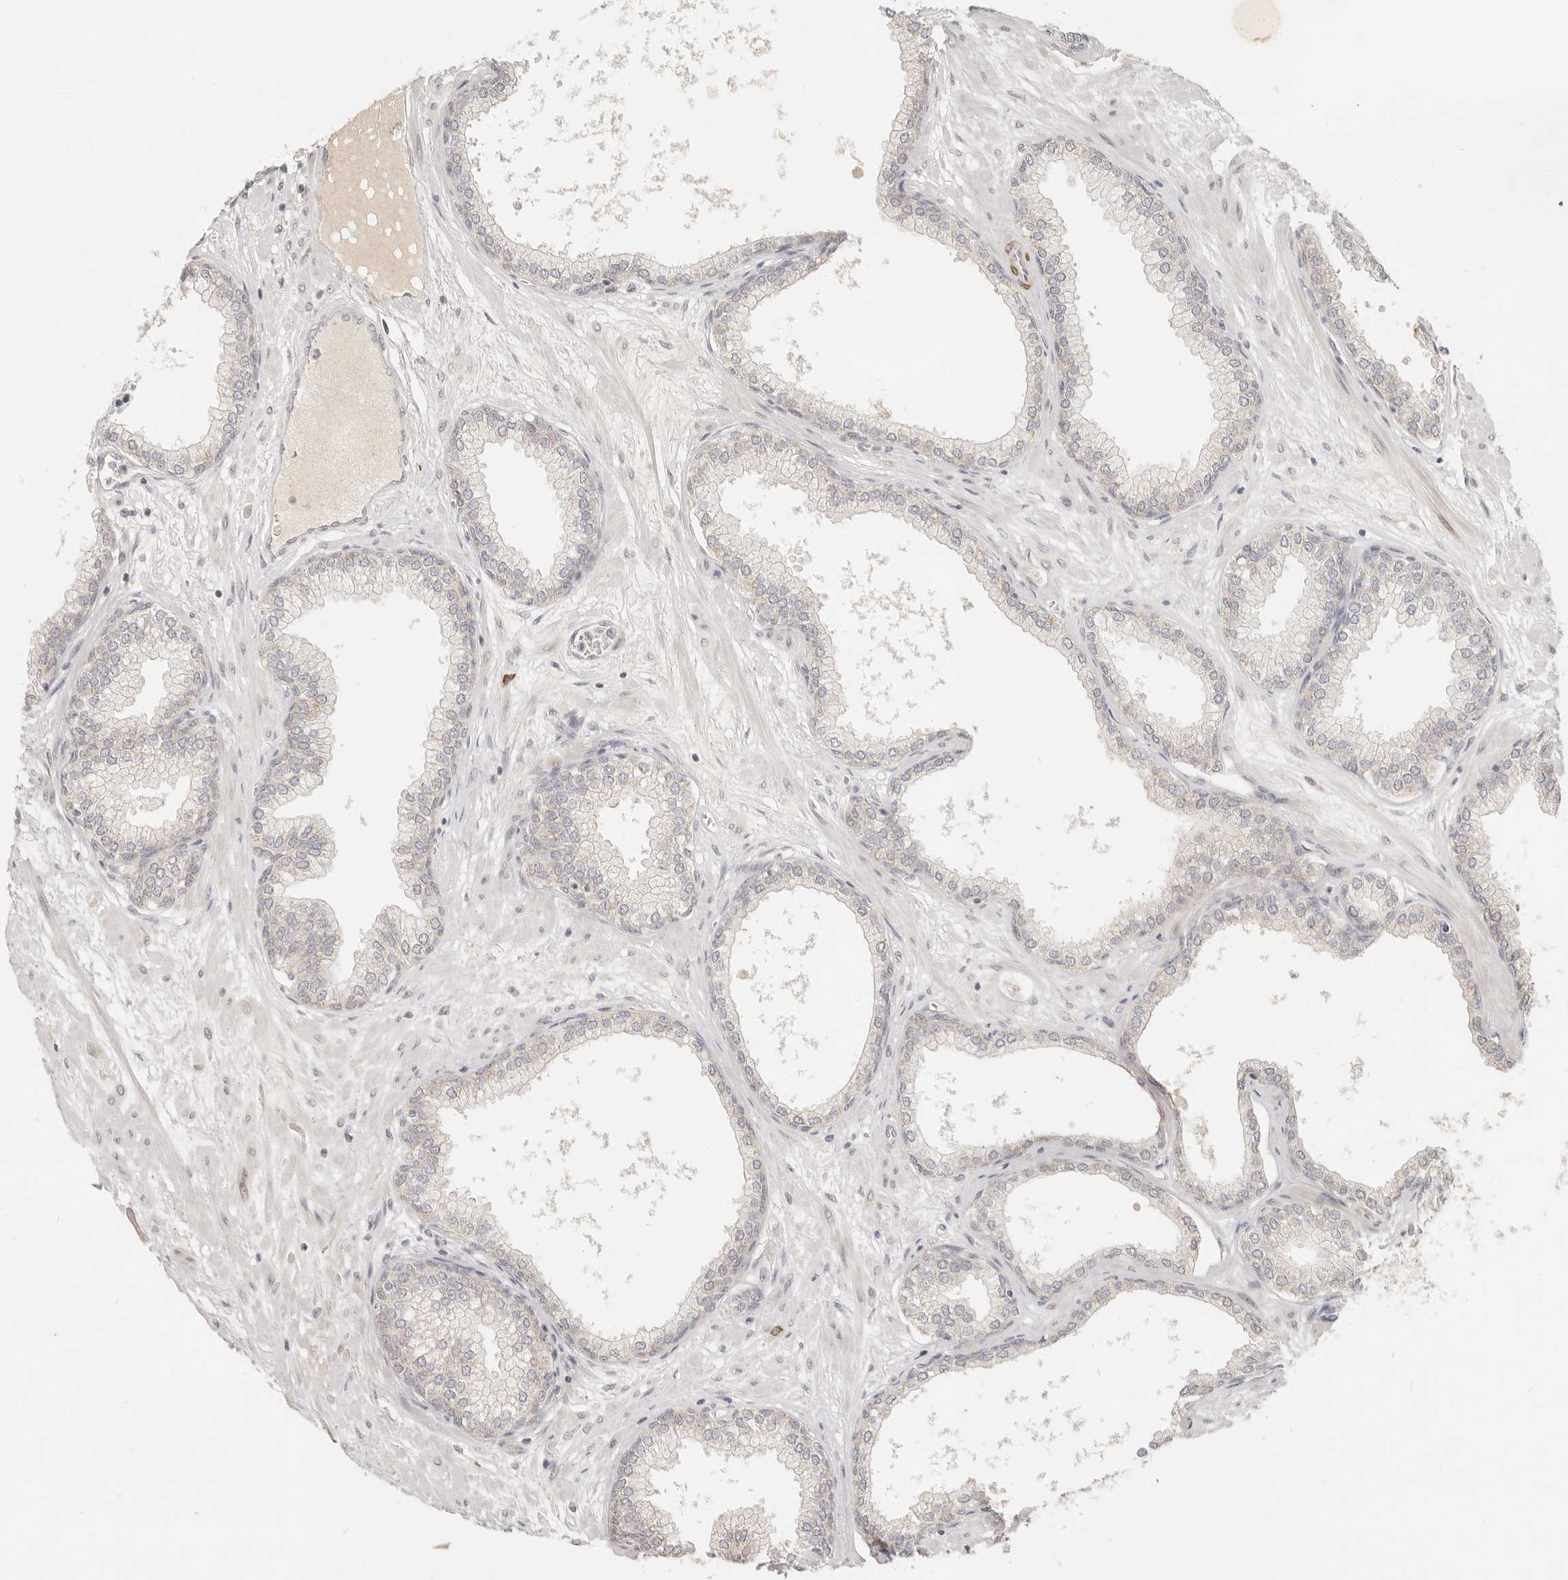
{"staining": {"intensity": "weak", "quantity": "25%-75%", "location": "cytoplasmic/membranous"}, "tissue": "prostate", "cell_type": "Glandular cells", "image_type": "normal", "snomed": [{"axis": "morphology", "description": "Normal tissue, NOS"}, {"axis": "morphology", "description": "Urothelial carcinoma, Low grade"}, {"axis": "topography", "description": "Urinary bladder"}, {"axis": "topography", "description": "Prostate"}], "caption": "Brown immunohistochemical staining in unremarkable prostate demonstrates weak cytoplasmic/membranous positivity in about 25%-75% of glandular cells. Ihc stains the protein in brown and the nuclei are stained blue.", "gene": "PABPC4", "patient": {"sex": "male", "age": 60}}